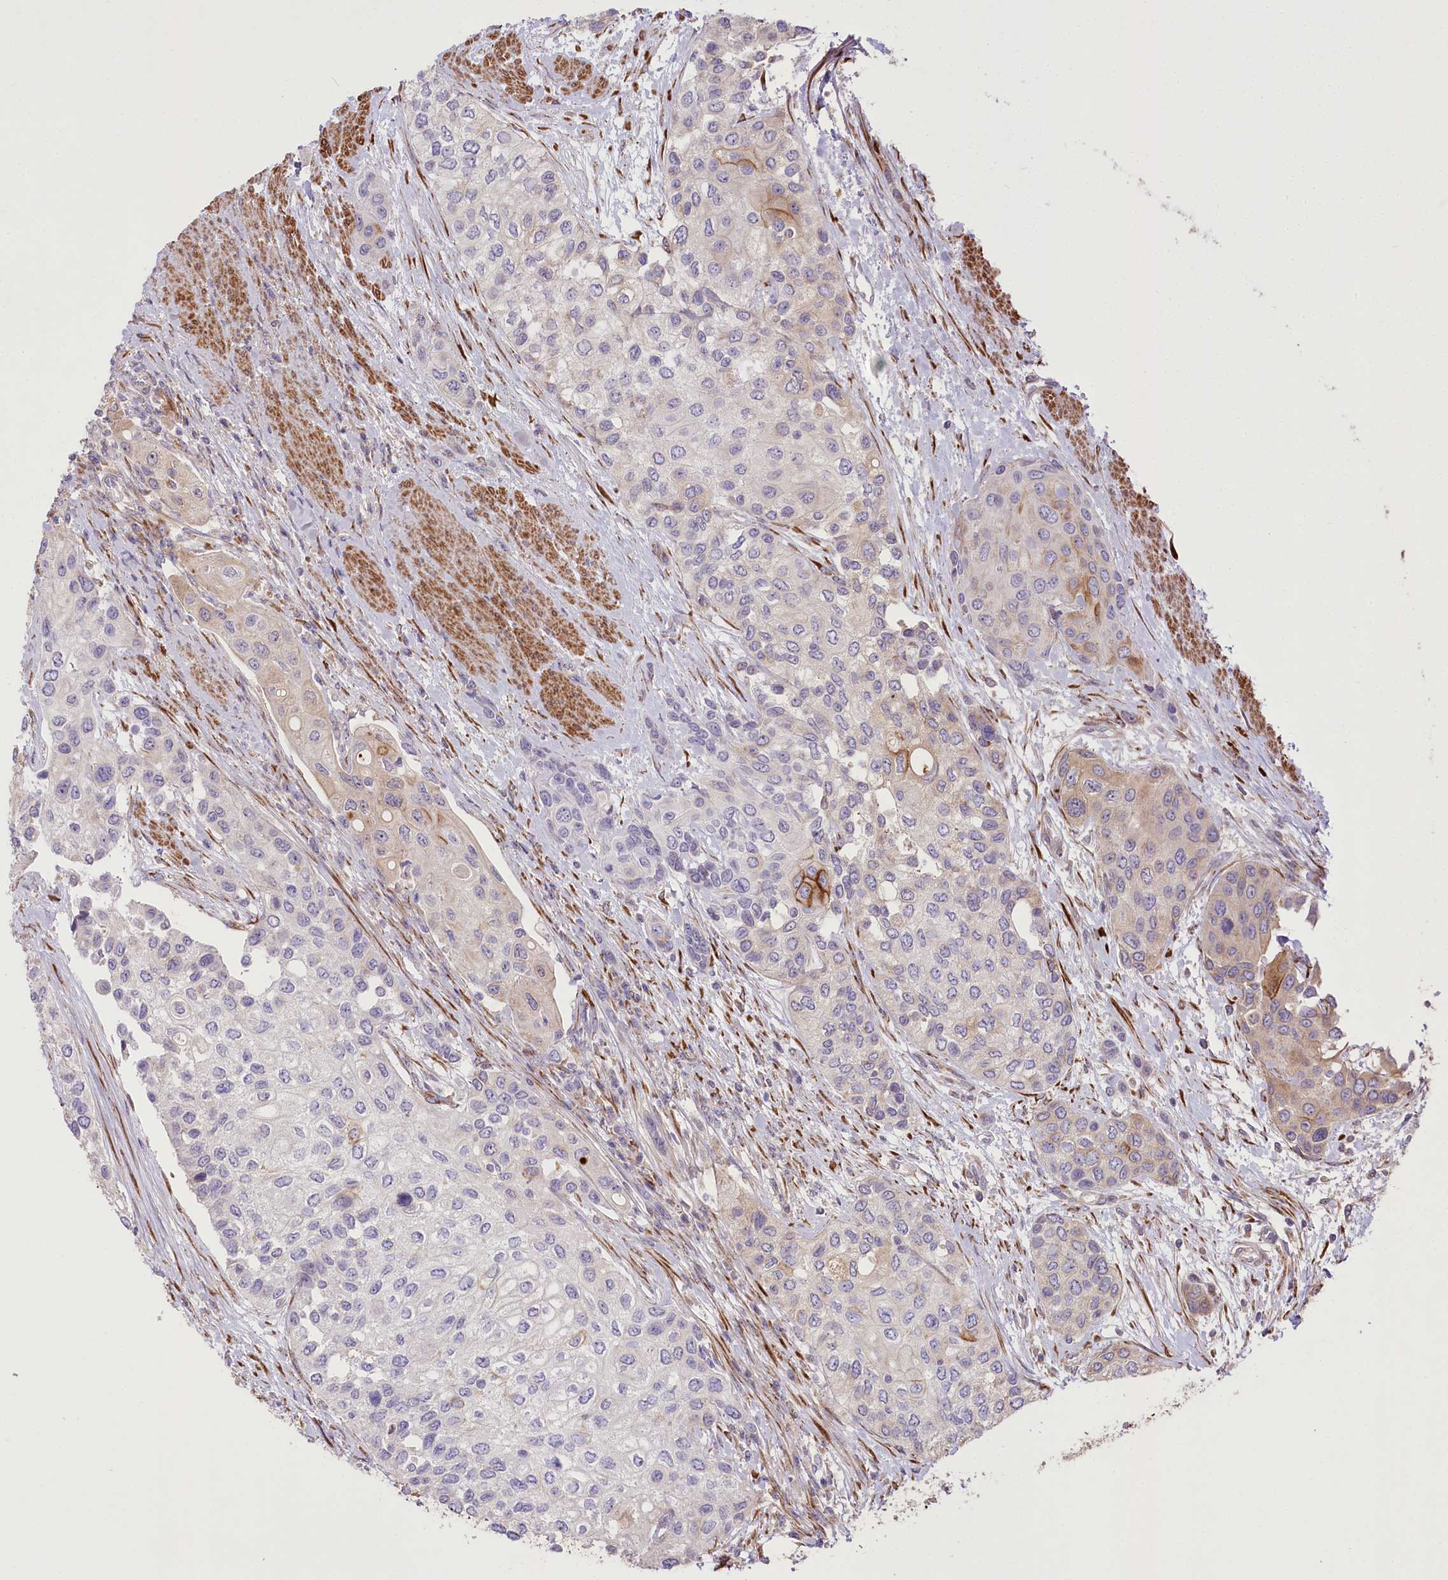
{"staining": {"intensity": "weak", "quantity": "<25%", "location": "cytoplasmic/membranous"}, "tissue": "urothelial cancer", "cell_type": "Tumor cells", "image_type": "cancer", "snomed": [{"axis": "morphology", "description": "Normal tissue, NOS"}, {"axis": "morphology", "description": "Urothelial carcinoma, High grade"}, {"axis": "topography", "description": "Vascular tissue"}, {"axis": "topography", "description": "Urinary bladder"}], "caption": "Tumor cells are negative for protein expression in human urothelial cancer.", "gene": "RNF24", "patient": {"sex": "female", "age": 56}}